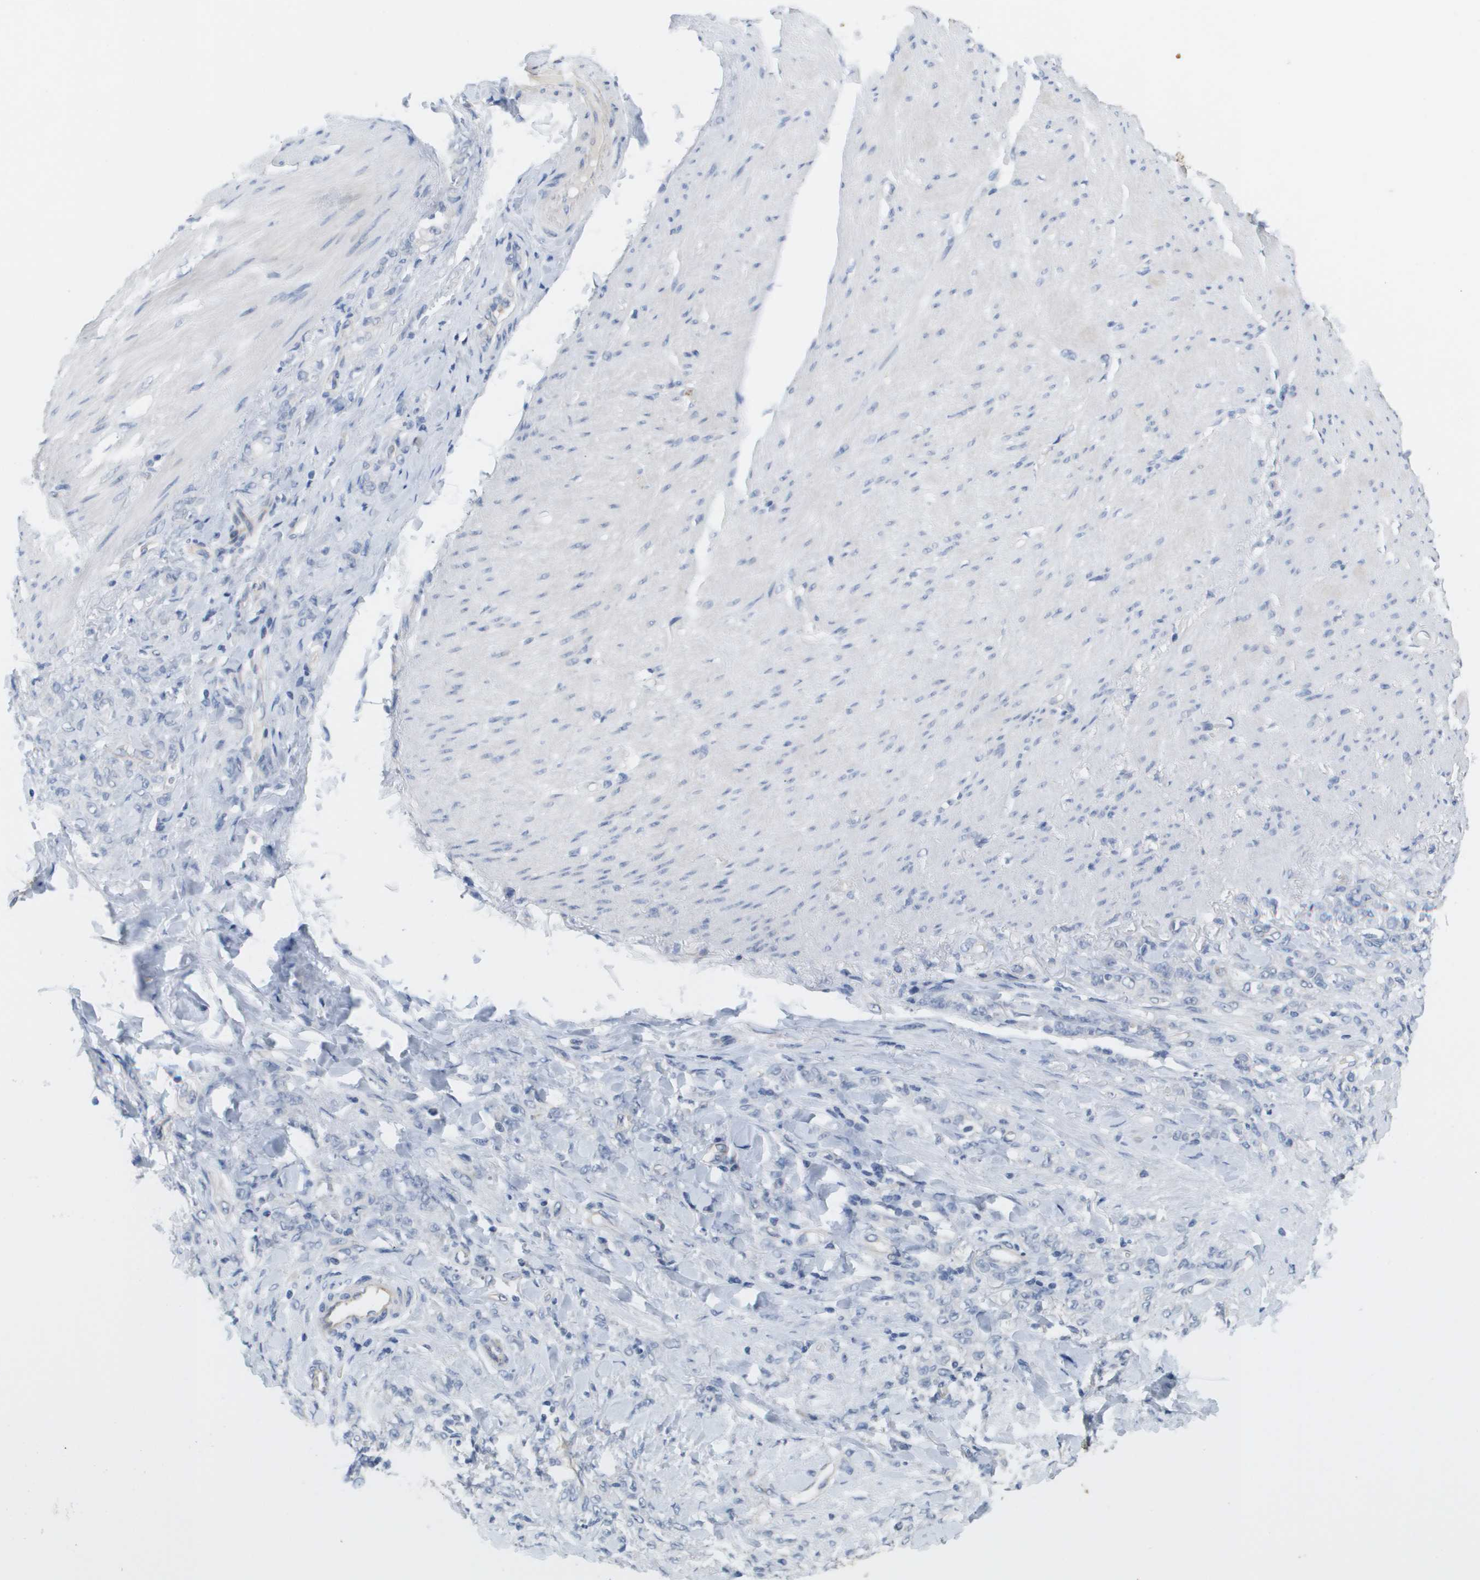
{"staining": {"intensity": "negative", "quantity": "none", "location": "none"}, "tissue": "stomach cancer", "cell_type": "Tumor cells", "image_type": "cancer", "snomed": [{"axis": "morphology", "description": "Adenocarcinoma, NOS"}, {"axis": "topography", "description": "Stomach"}], "caption": "This is a histopathology image of immunohistochemistry (IHC) staining of stomach cancer, which shows no staining in tumor cells.", "gene": "ANGPT2", "patient": {"sex": "male", "age": 82}}